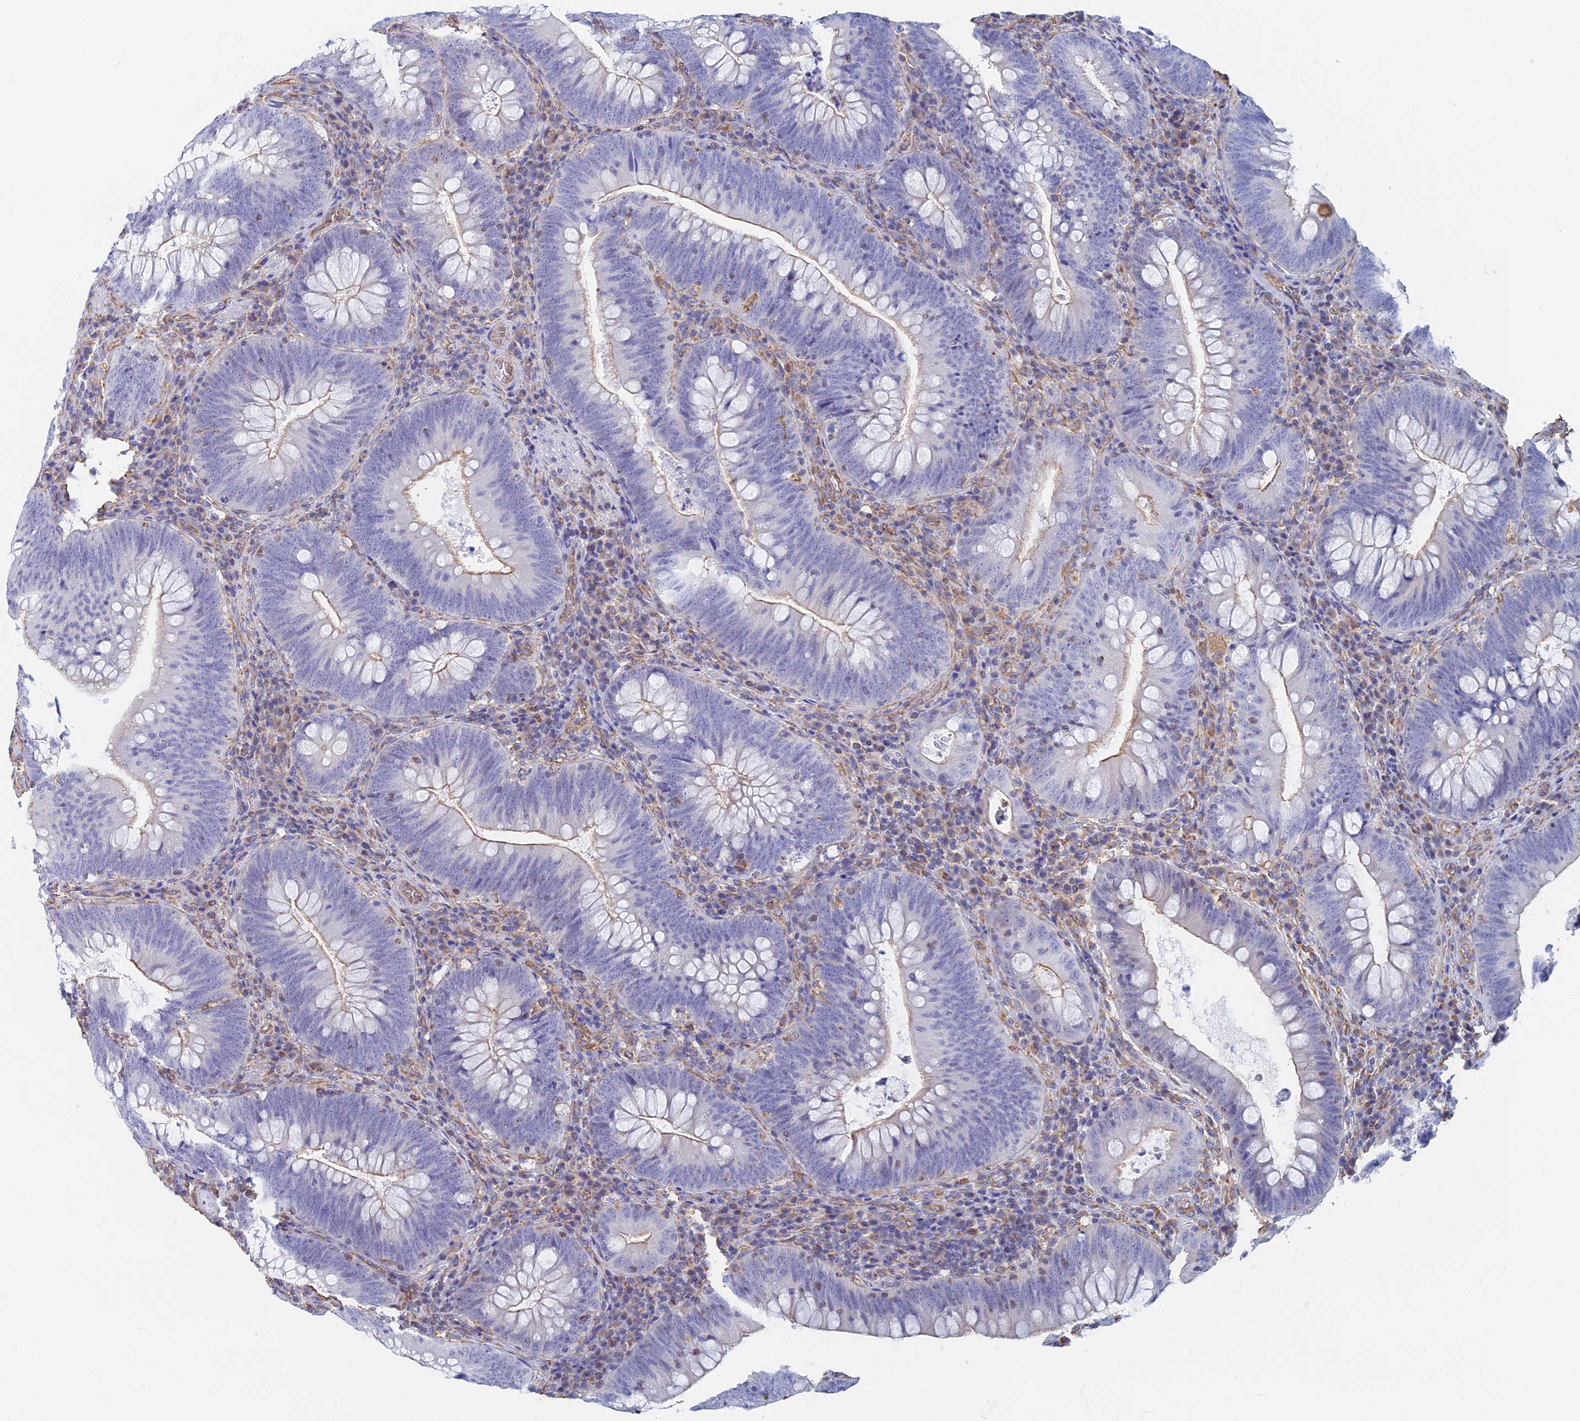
{"staining": {"intensity": "negative", "quantity": "none", "location": "none"}, "tissue": "colorectal cancer", "cell_type": "Tumor cells", "image_type": "cancer", "snomed": [{"axis": "morphology", "description": "Normal tissue, NOS"}, {"axis": "topography", "description": "Colon"}], "caption": "Colorectal cancer was stained to show a protein in brown. There is no significant expression in tumor cells.", "gene": "RMC1", "patient": {"sex": "female", "age": 82}}